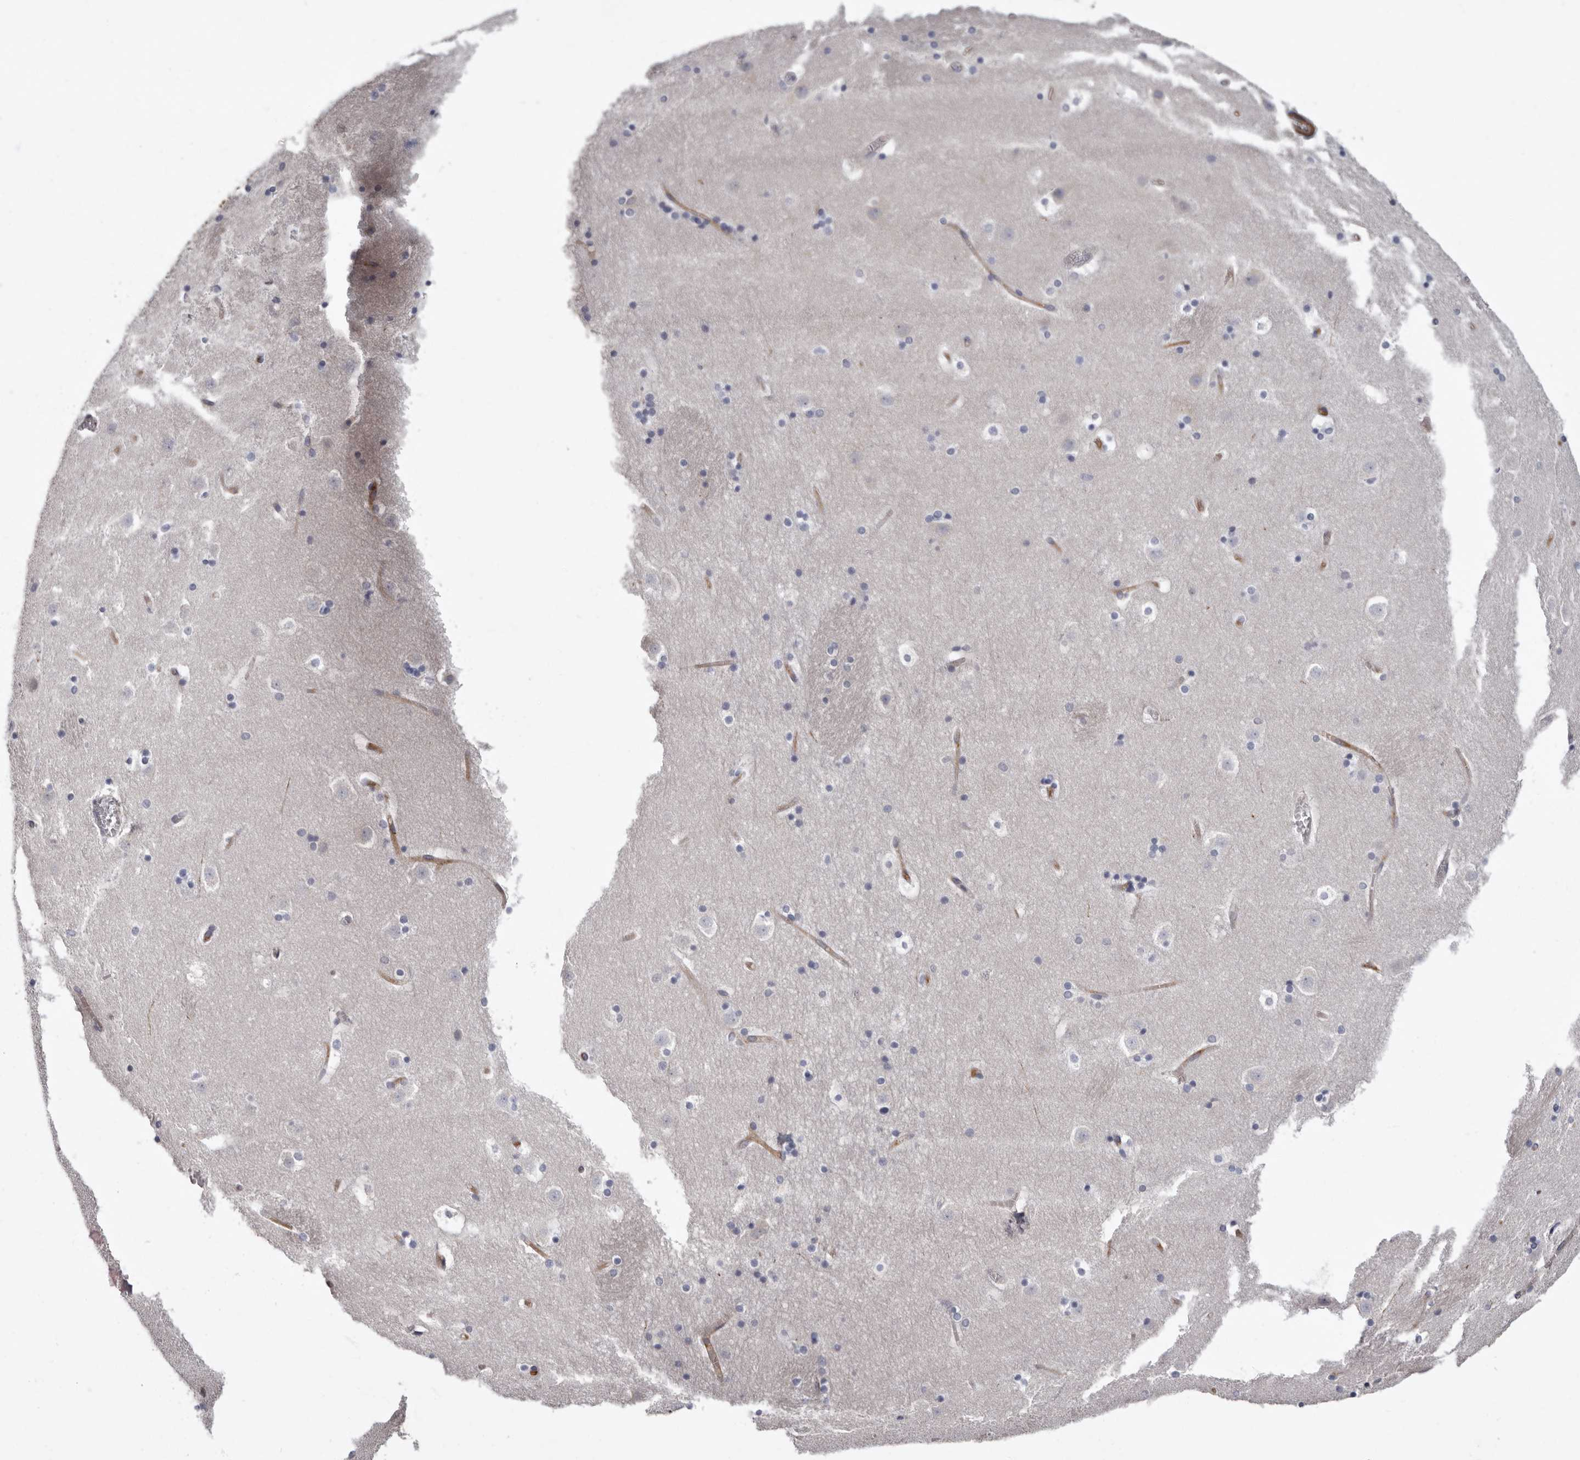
{"staining": {"intensity": "weak", "quantity": "<25%", "location": "cytoplasmic/membranous"}, "tissue": "caudate", "cell_type": "Glial cells", "image_type": "normal", "snomed": [{"axis": "morphology", "description": "Normal tissue, NOS"}, {"axis": "topography", "description": "Lateral ventricle wall"}], "caption": "Immunohistochemistry (IHC) image of benign human caudate stained for a protein (brown), which displays no expression in glial cells.", "gene": "ADGRL4", "patient": {"sex": "male", "age": 45}}